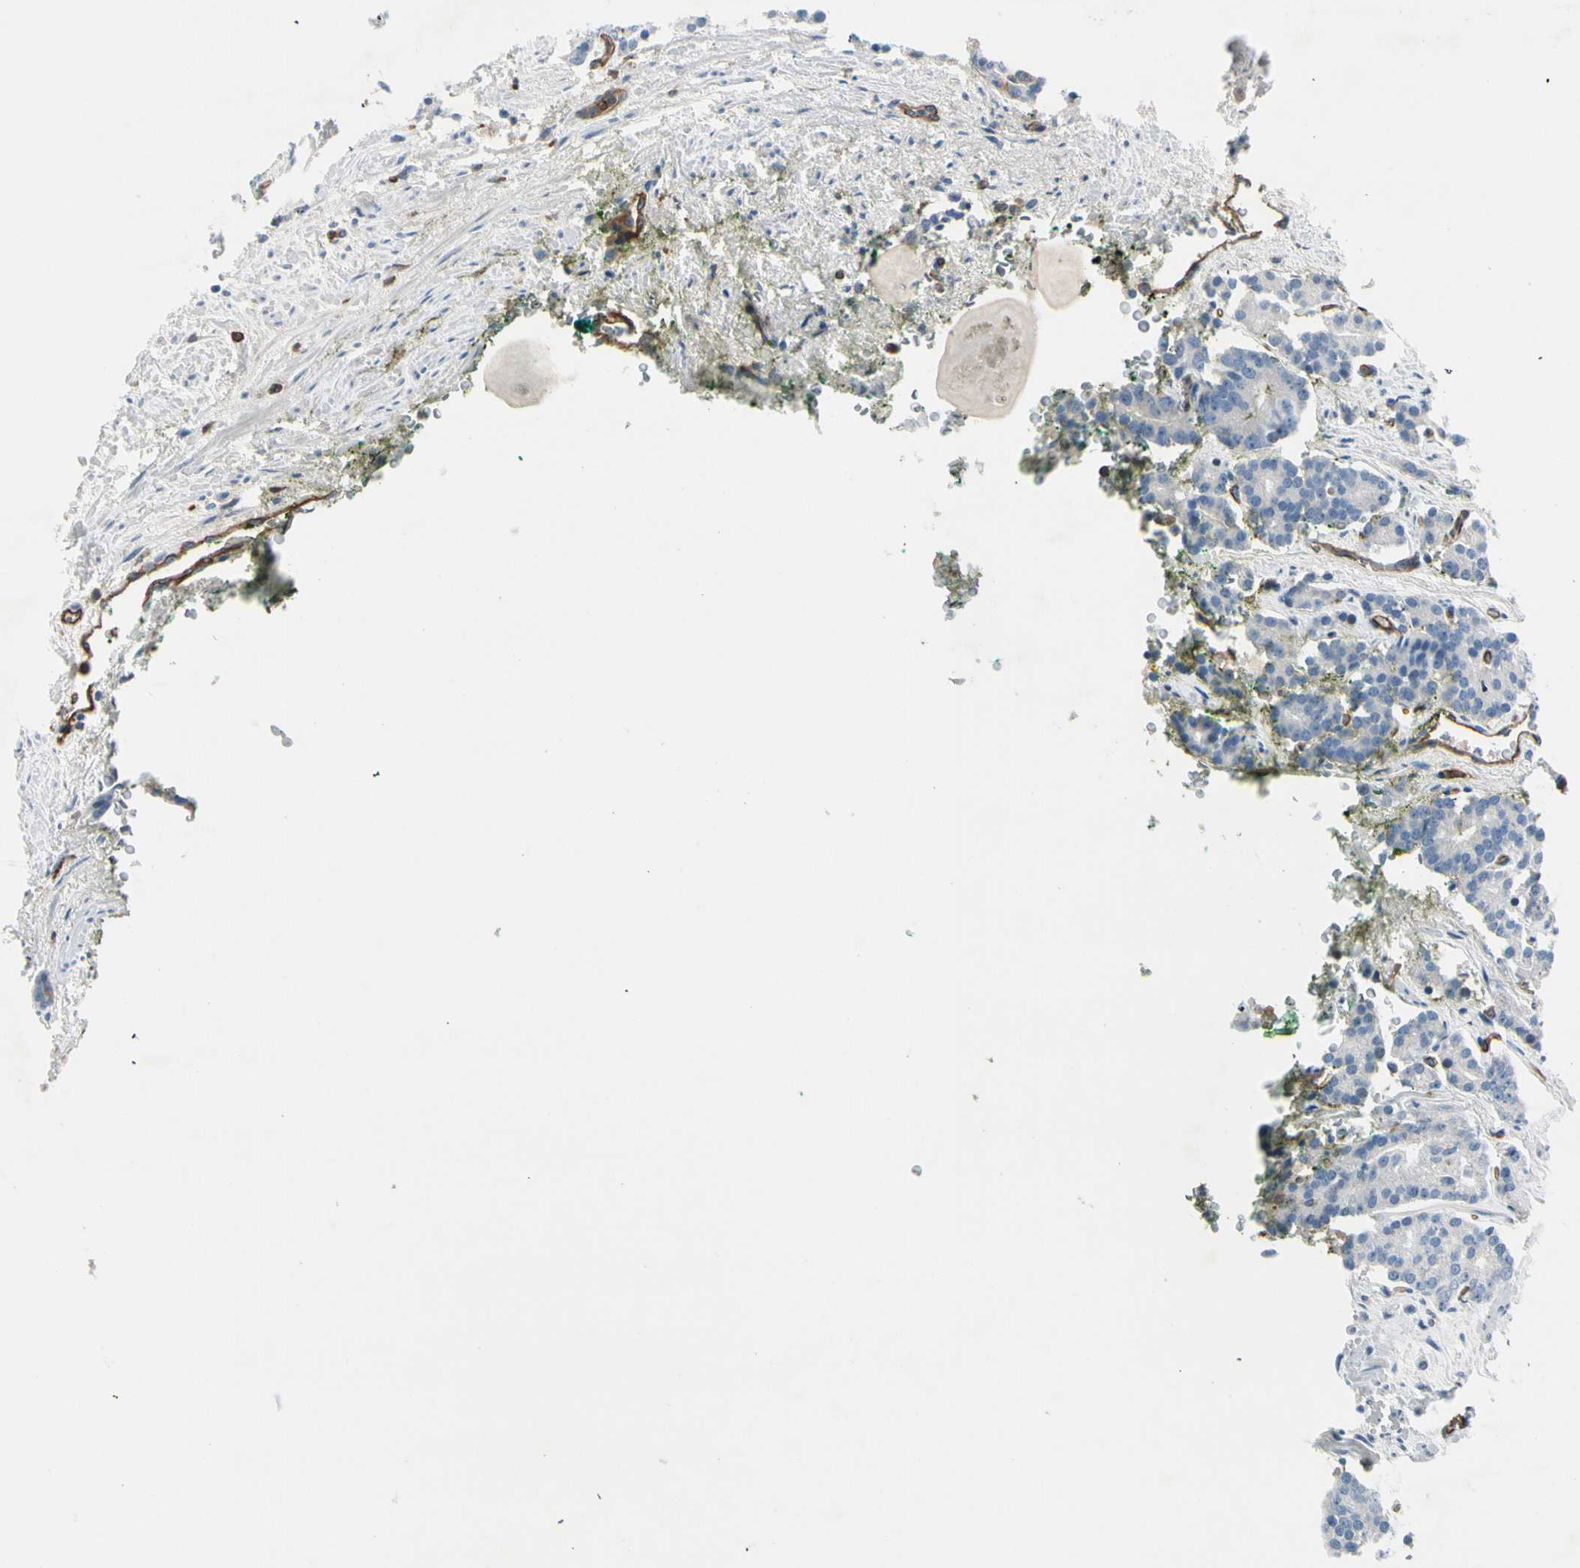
{"staining": {"intensity": "negative", "quantity": "none", "location": "none"}, "tissue": "prostate cancer", "cell_type": "Tumor cells", "image_type": "cancer", "snomed": [{"axis": "morphology", "description": "Adenocarcinoma, Low grade"}, {"axis": "topography", "description": "Prostate"}], "caption": "There is no significant expression in tumor cells of prostate low-grade adenocarcinoma.", "gene": "CD93", "patient": {"sex": "male", "age": 63}}